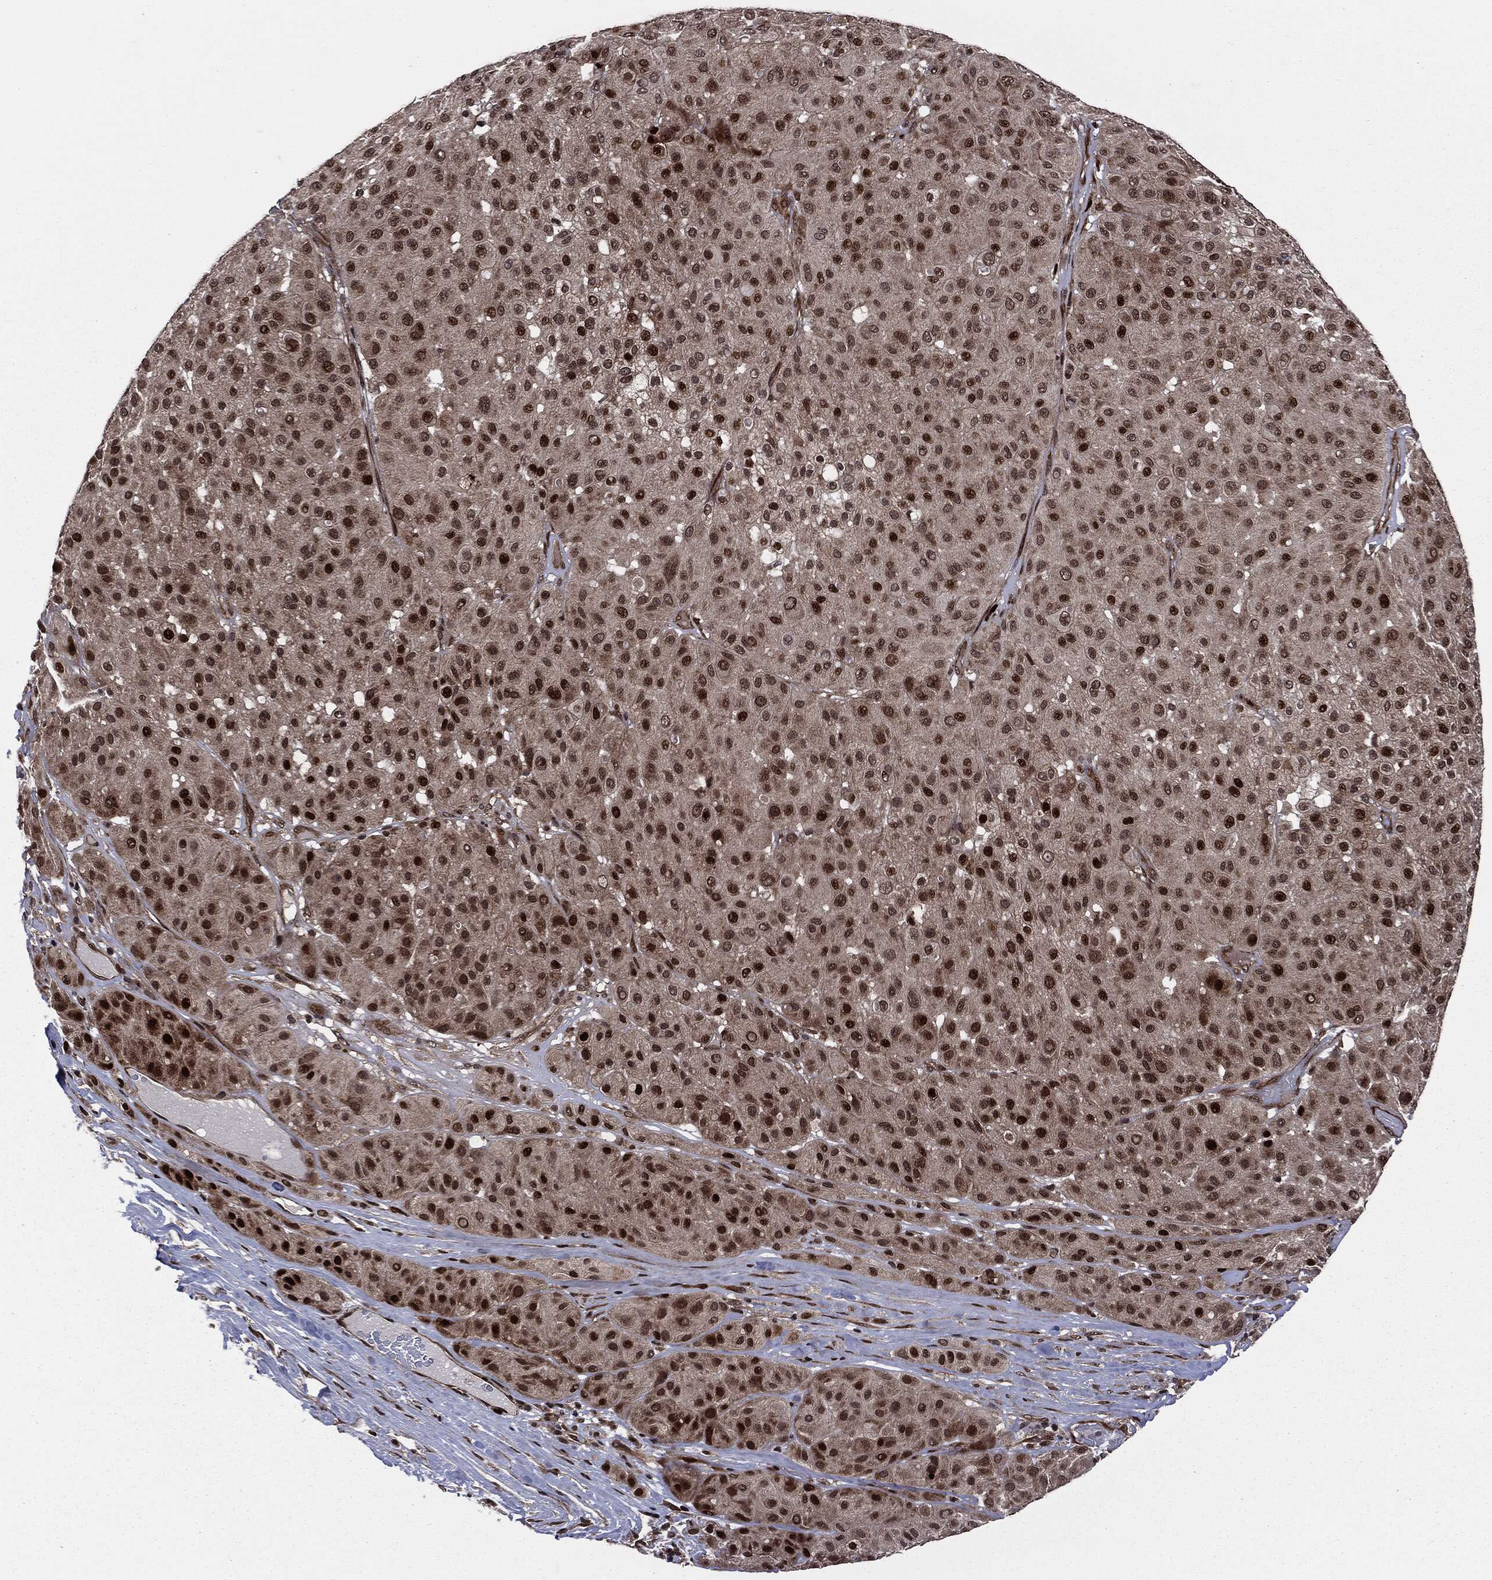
{"staining": {"intensity": "strong", "quantity": "25%-75%", "location": "nuclear"}, "tissue": "melanoma", "cell_type": "Tumor cells", "image_type": "cancer", "snomed": [{"axis": "morphology", "description": "Malignant melanoma, Metastatic site"}, {"axis": "topography", "description": "Smooth muscle"}], "caption": "Malignant melanoma (metastatic site) stained with a brown dye demonstrates strong nuclear positive expression in about 25%-75% of tumor cells.", "gene": "SMAD4", "patient": {"sex": "male", "age": 41}}